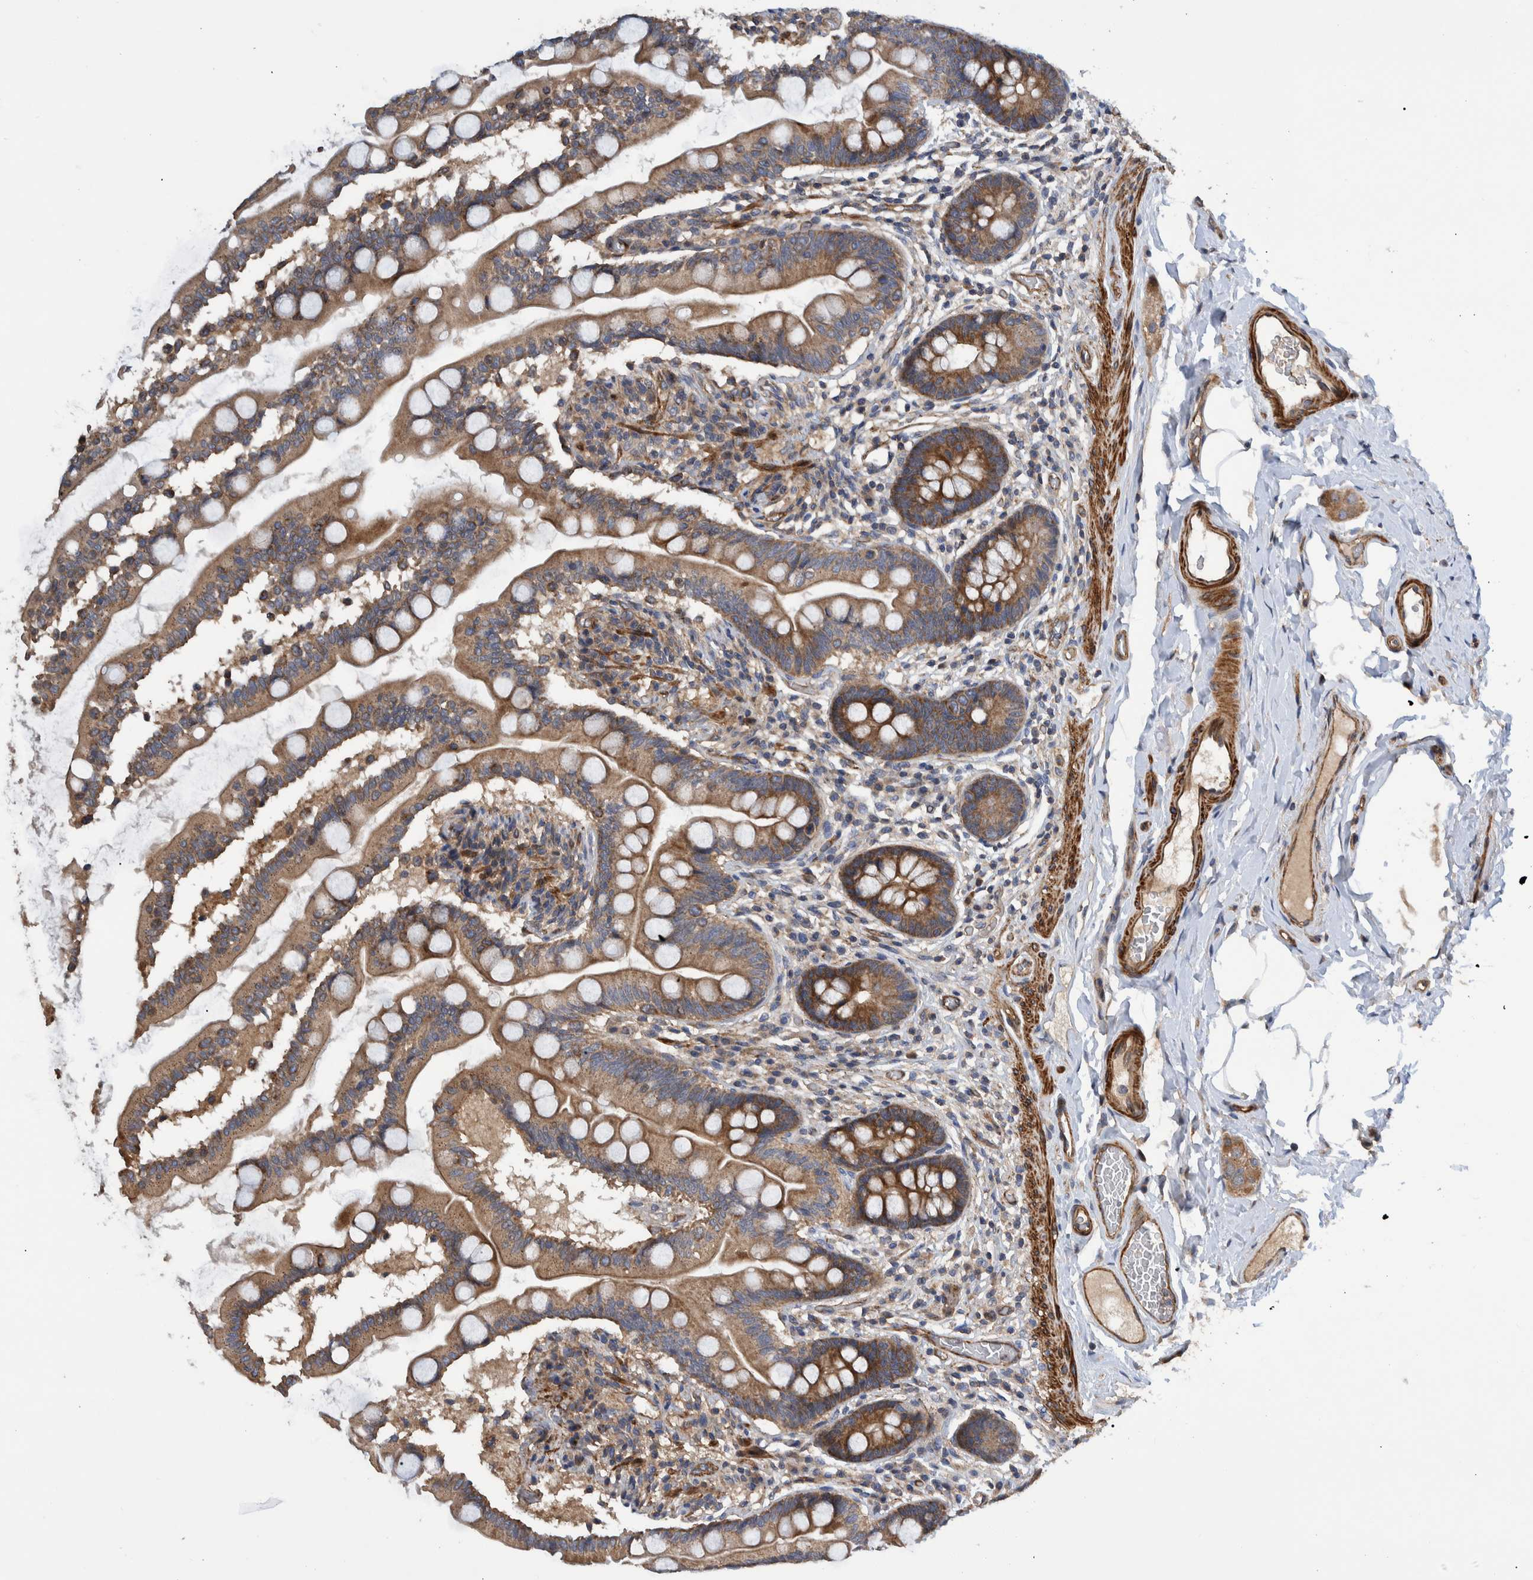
{"staining": {"intensity": "strong", "quantity": ">75%", "location": "cytoplasmic/membranous"}, "tissue": "small intestine", "cell_type": "Glandular cells", "image_type": "normal", "snomed": [{"axis": "morphology", "description": "Normal tissue, NOS"}, {"axis": "topography", "description": "Small intestine"}], "caption": "This is a histology image of IHC staining of normal small intestine, which shows strong expression in the cytoplasmic/membranous of glandular cells.", "gene": "GRPEL2", "patient": {"sex": "female", "age": 56}}